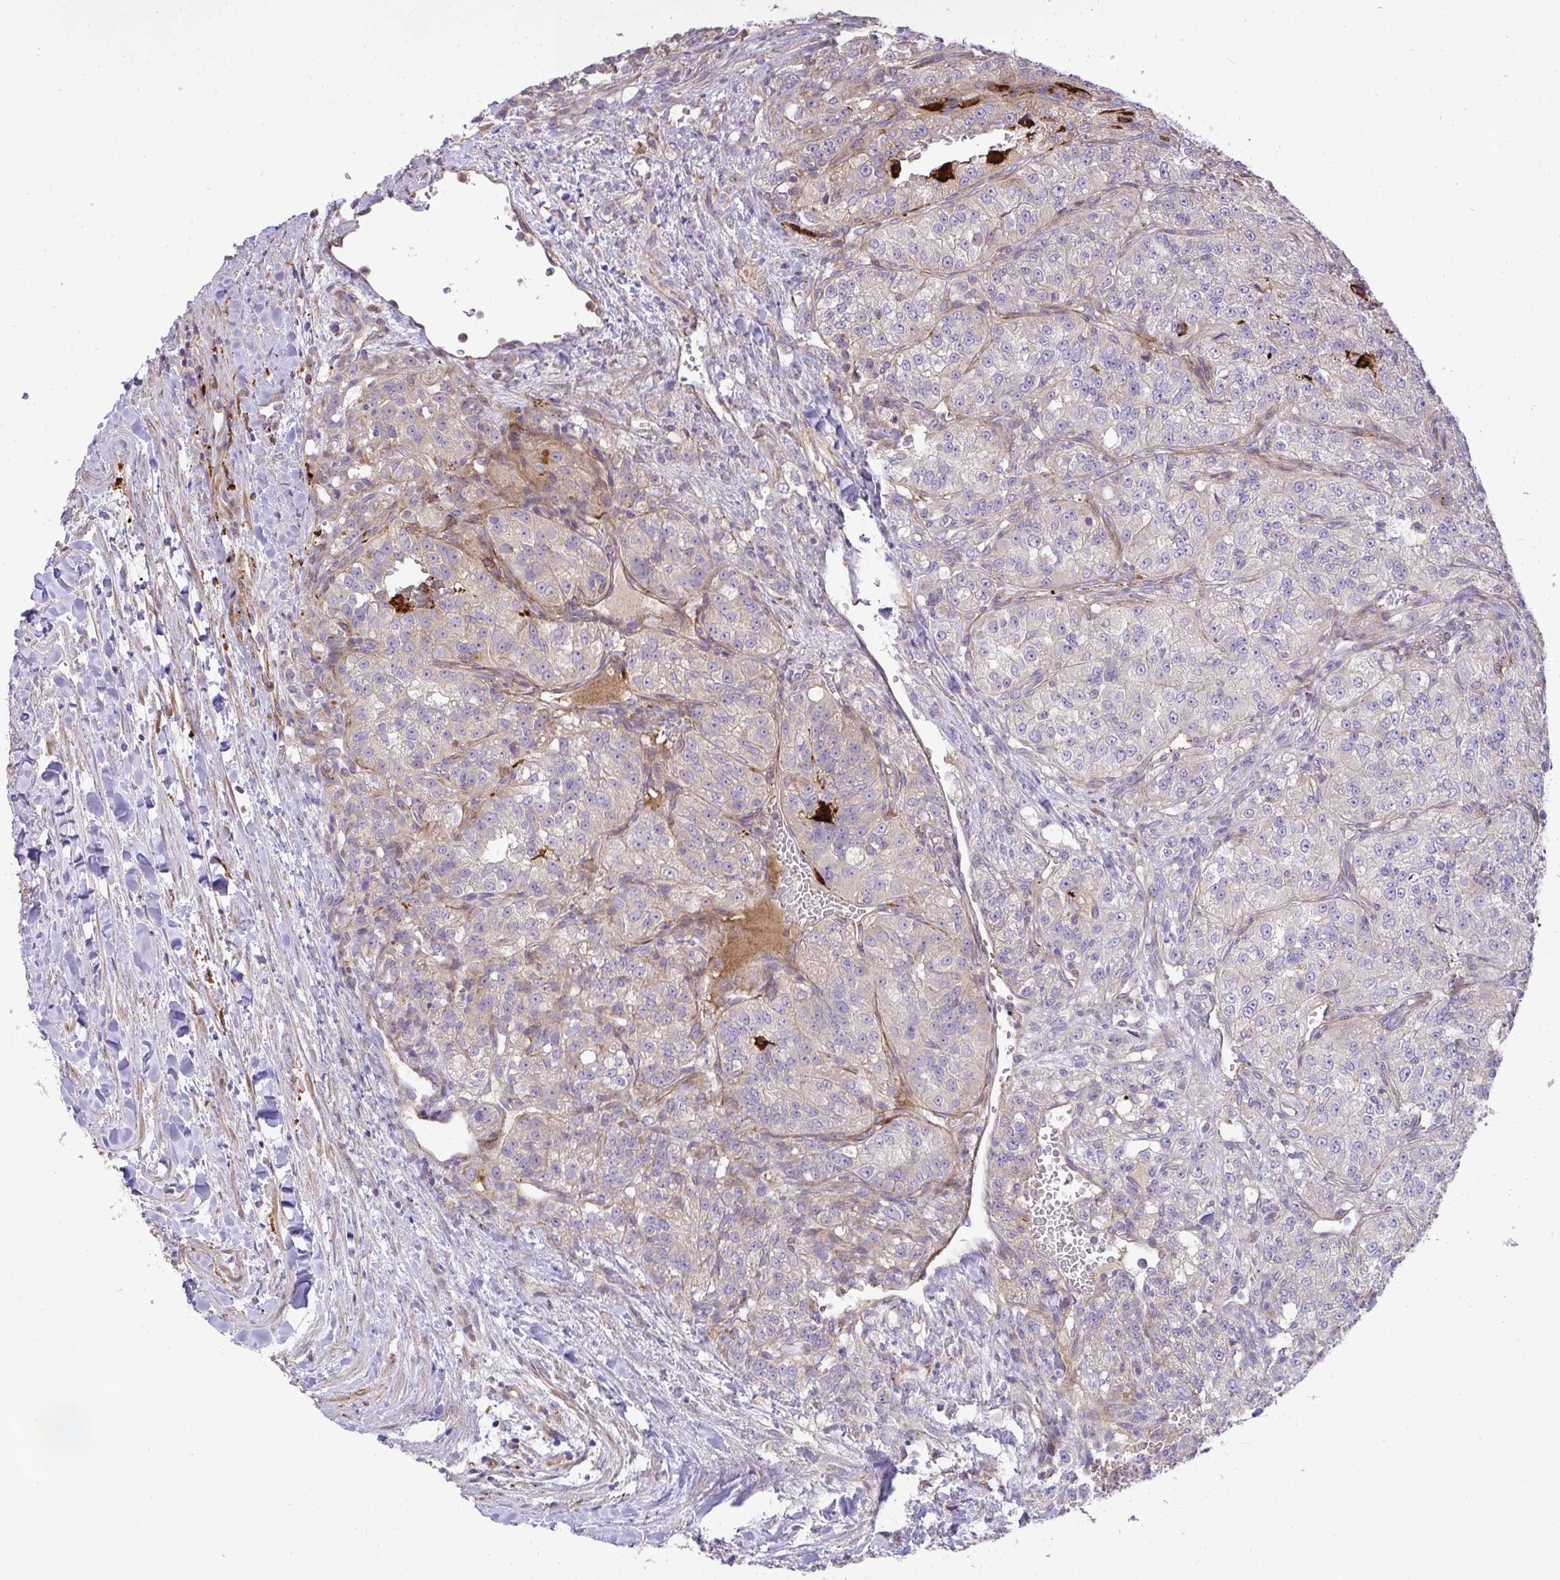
{"staining": {"intensity": "negative", "quantity": "none", "location": "none"}, "tissue": "renal cancer", "cell_type": "Tumor cells", "image_type": "cancer", "snomed": [{"axis": "morphology", "description": "Adenocarcinoma, NOS"}, {"axis": "topography", "description": "Kidney"}], "caption": "Immunohistochemistry (IHC) of human renal cancer displays no positivity in tumor cells.", "gene": "GRID2", "patient": {"sex": "female", "age": 63}}